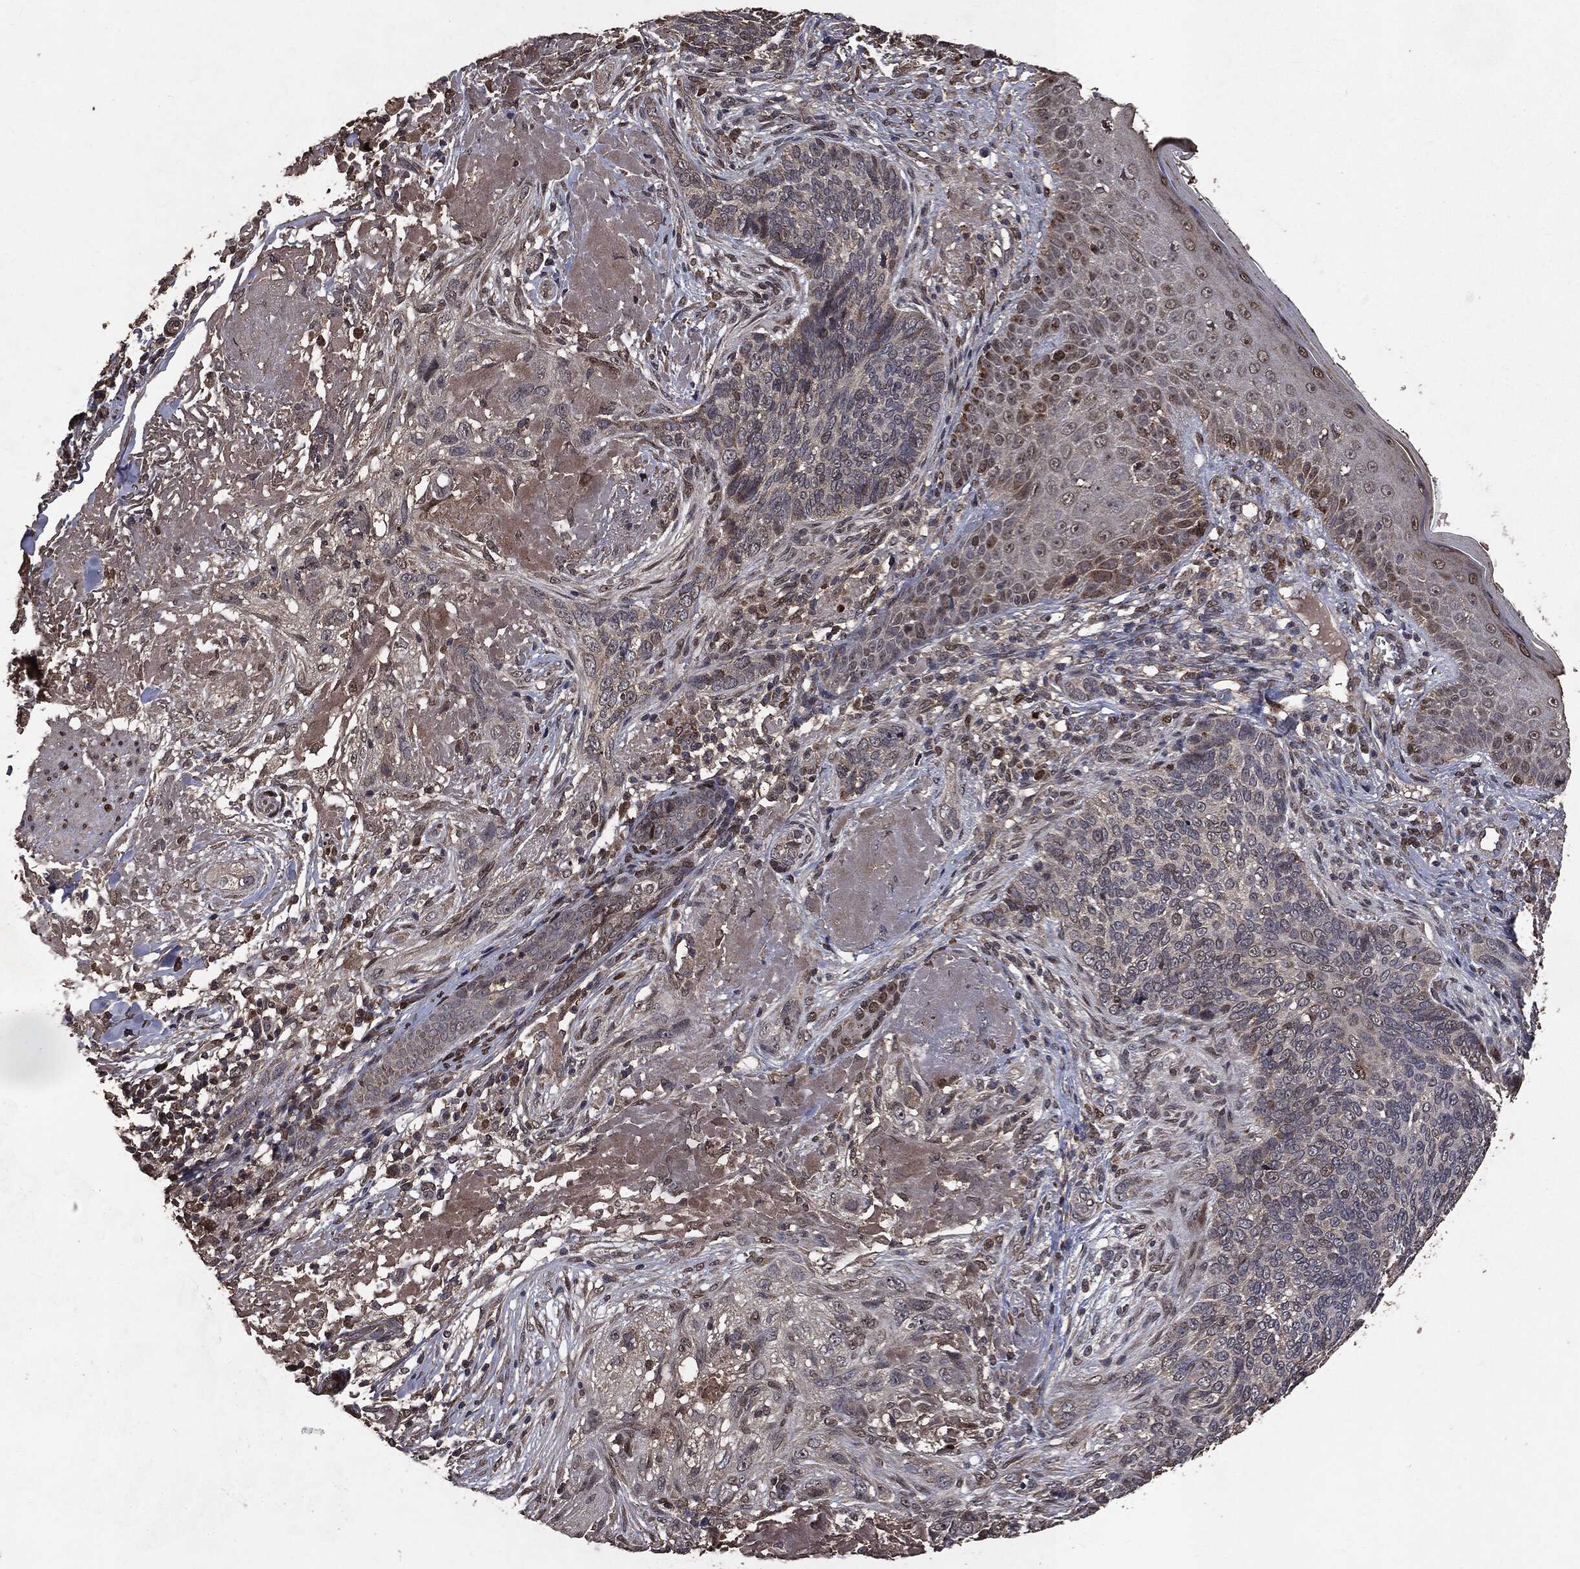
{"staining": {"intensity": "weak", "quantity": "<25%", "location": "nuclear"}, "tissue": "skin cancer", "cell_type": "Tumor cells", "image_type": "cancer", "snomed": [{"axis": "morphology", "description": "Basal cell carcinoma"}, {"axis": "topography", "description": "Skin"}], "caption": "Basal cell carcinoma (skin) stained for a protein using immunohistochemistry exhibits no positivity tumor cells.", "gene": "PPP6R2", "patient": {"sex": "male", "age": 91}}